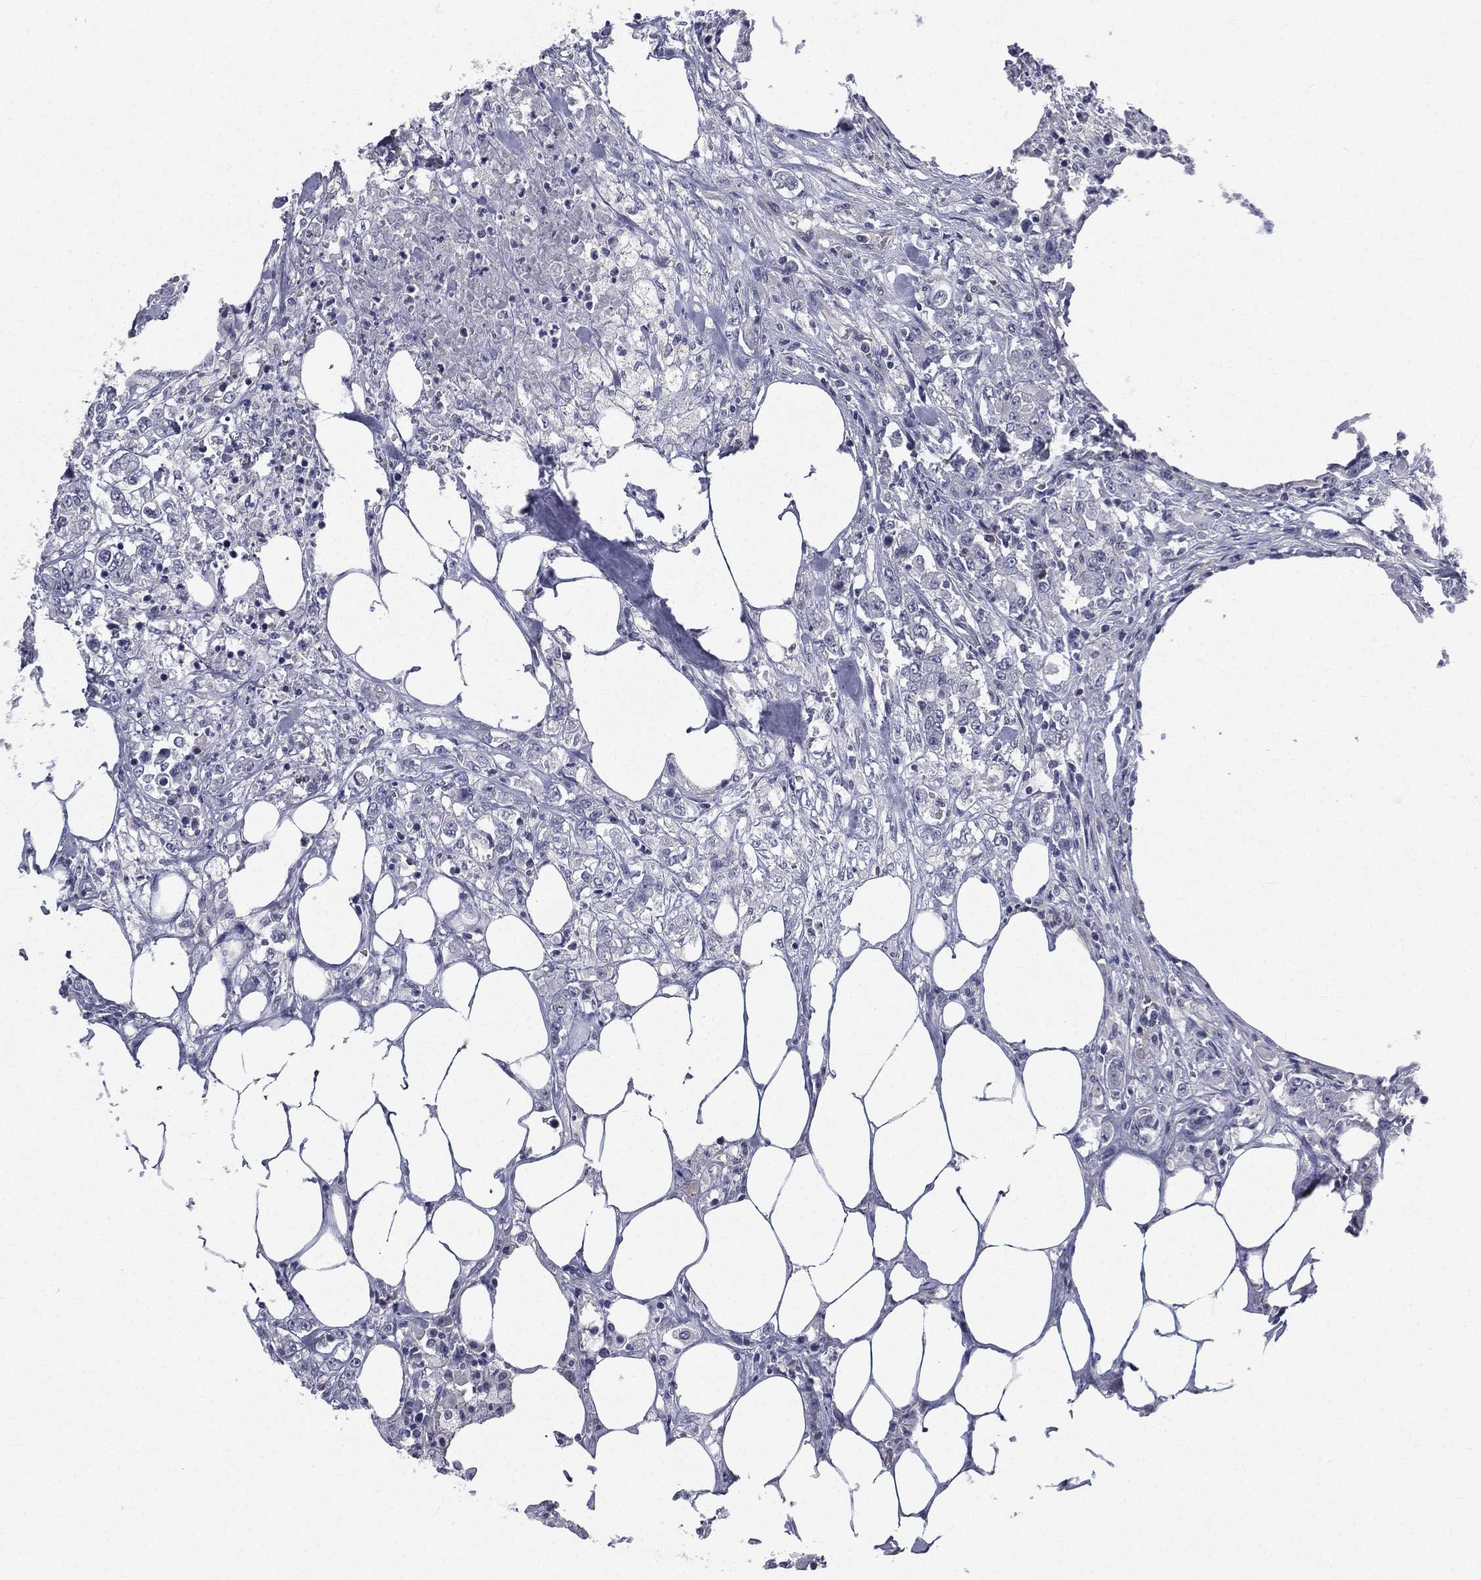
{"staining": {"intensity": "negative", "quantity": "none", "location": "none"}, "tissue": "colorectal cancer", "cell_type": "Tumor cells", "image_type": "cancer", "snomed": [{"axis": "morphology", "description": "Adenocarcinoma, NOS"}, {"axis": "topography", "description": "Colon"}], "caption": "Image shows no protein staining in tumor cells of colorectal cancer tissue.", "gene": "IFT27", "patient": {"sex": "female", "age": 48}}